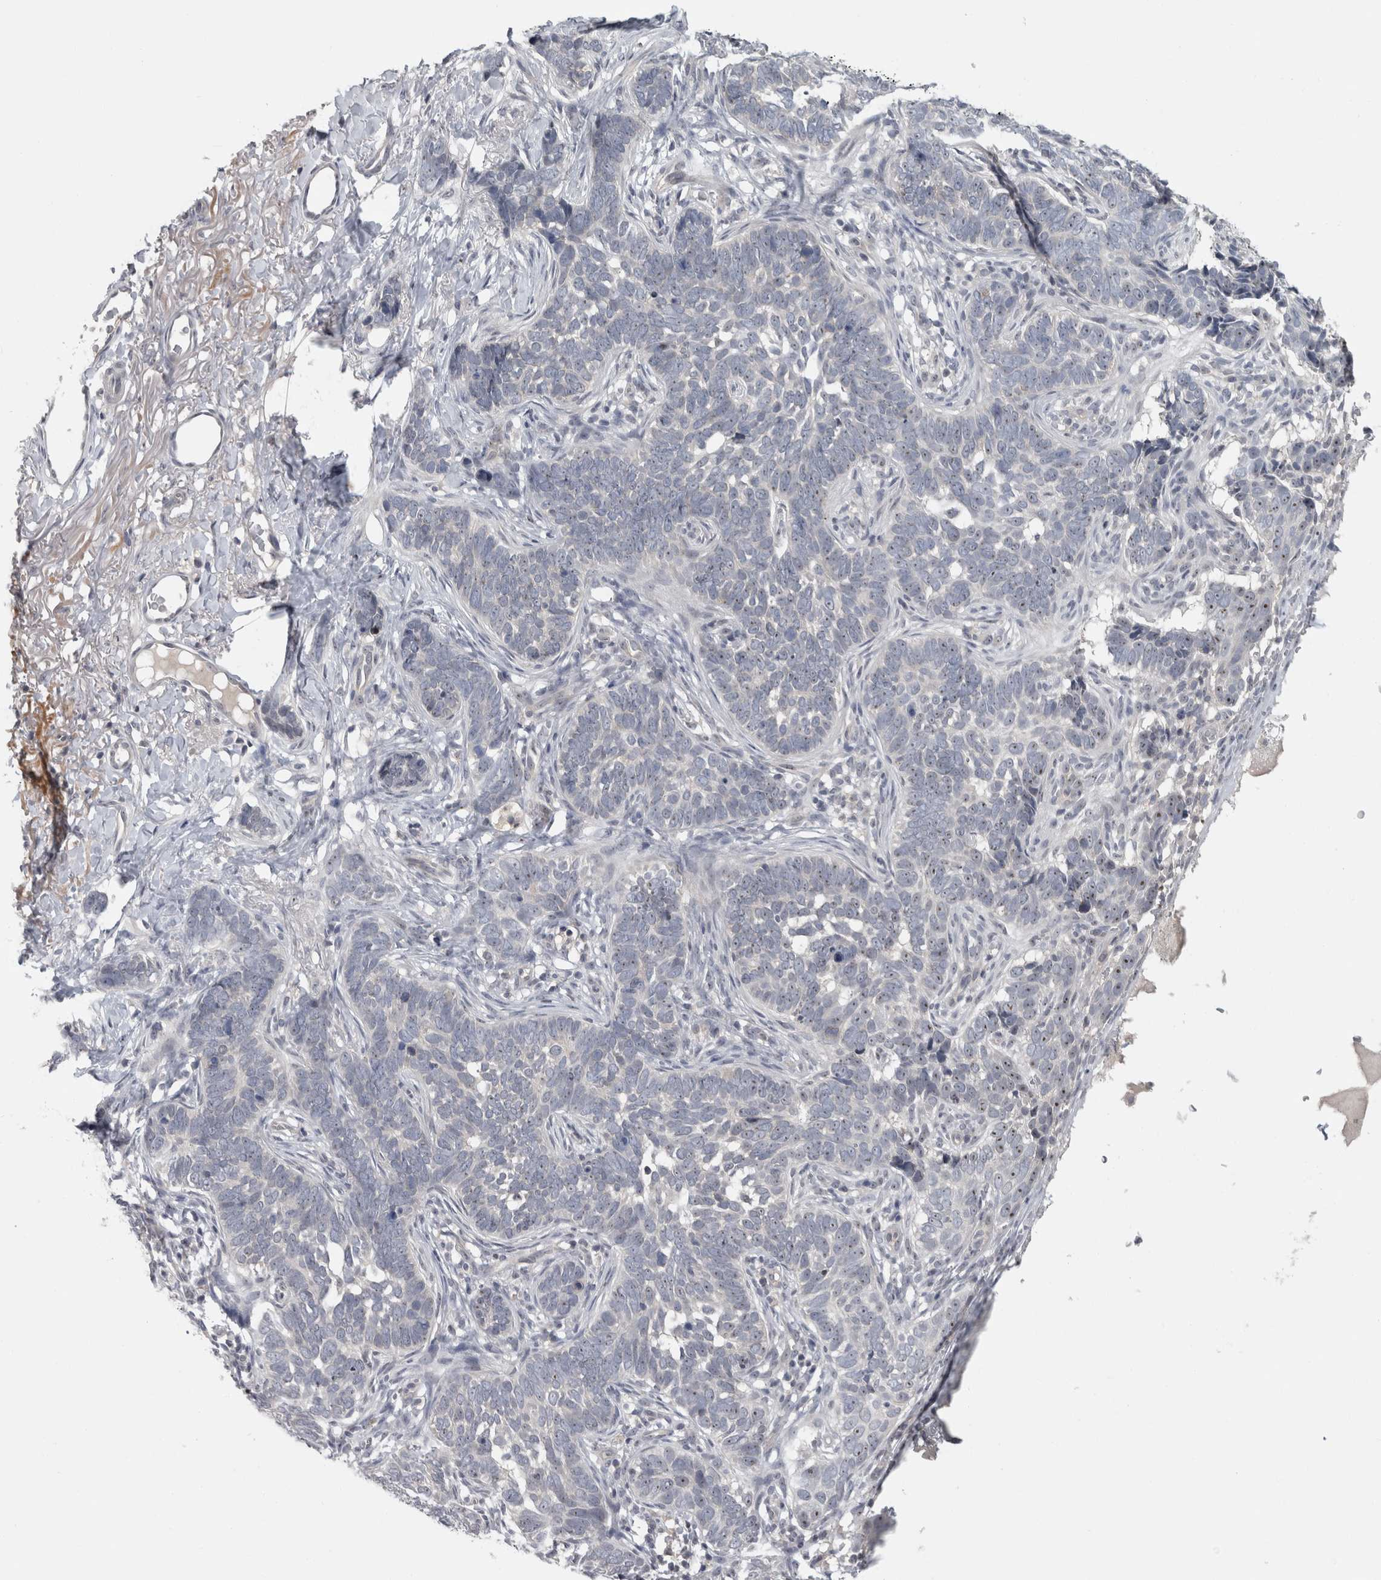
{"staining": {"intensity": "moderate", "quantity": "<25%", "location": "nuclear"}, "tissue": "skin cancer", "cell_type": "Tumor cells", "image_type": "cancer", "snomed": [{"axis": "morphology", "description": "Normal tissue, NOS"}, {"axis": "morphology", "description": "Basal cell carcinoma"}, {"axis": "topography", "description": "Skin"}], "caption": "This micrograph shows skin cancer (basal cell carcinoma) stained with immunohistochemistry (IHC) to label a protein in brown. The nuclear of tumor cells show moderate positivity for the protein. Nuclei are counter-stained blue.", "gene": "RBM28", "patient": {"sex": "male", "age": 77}}